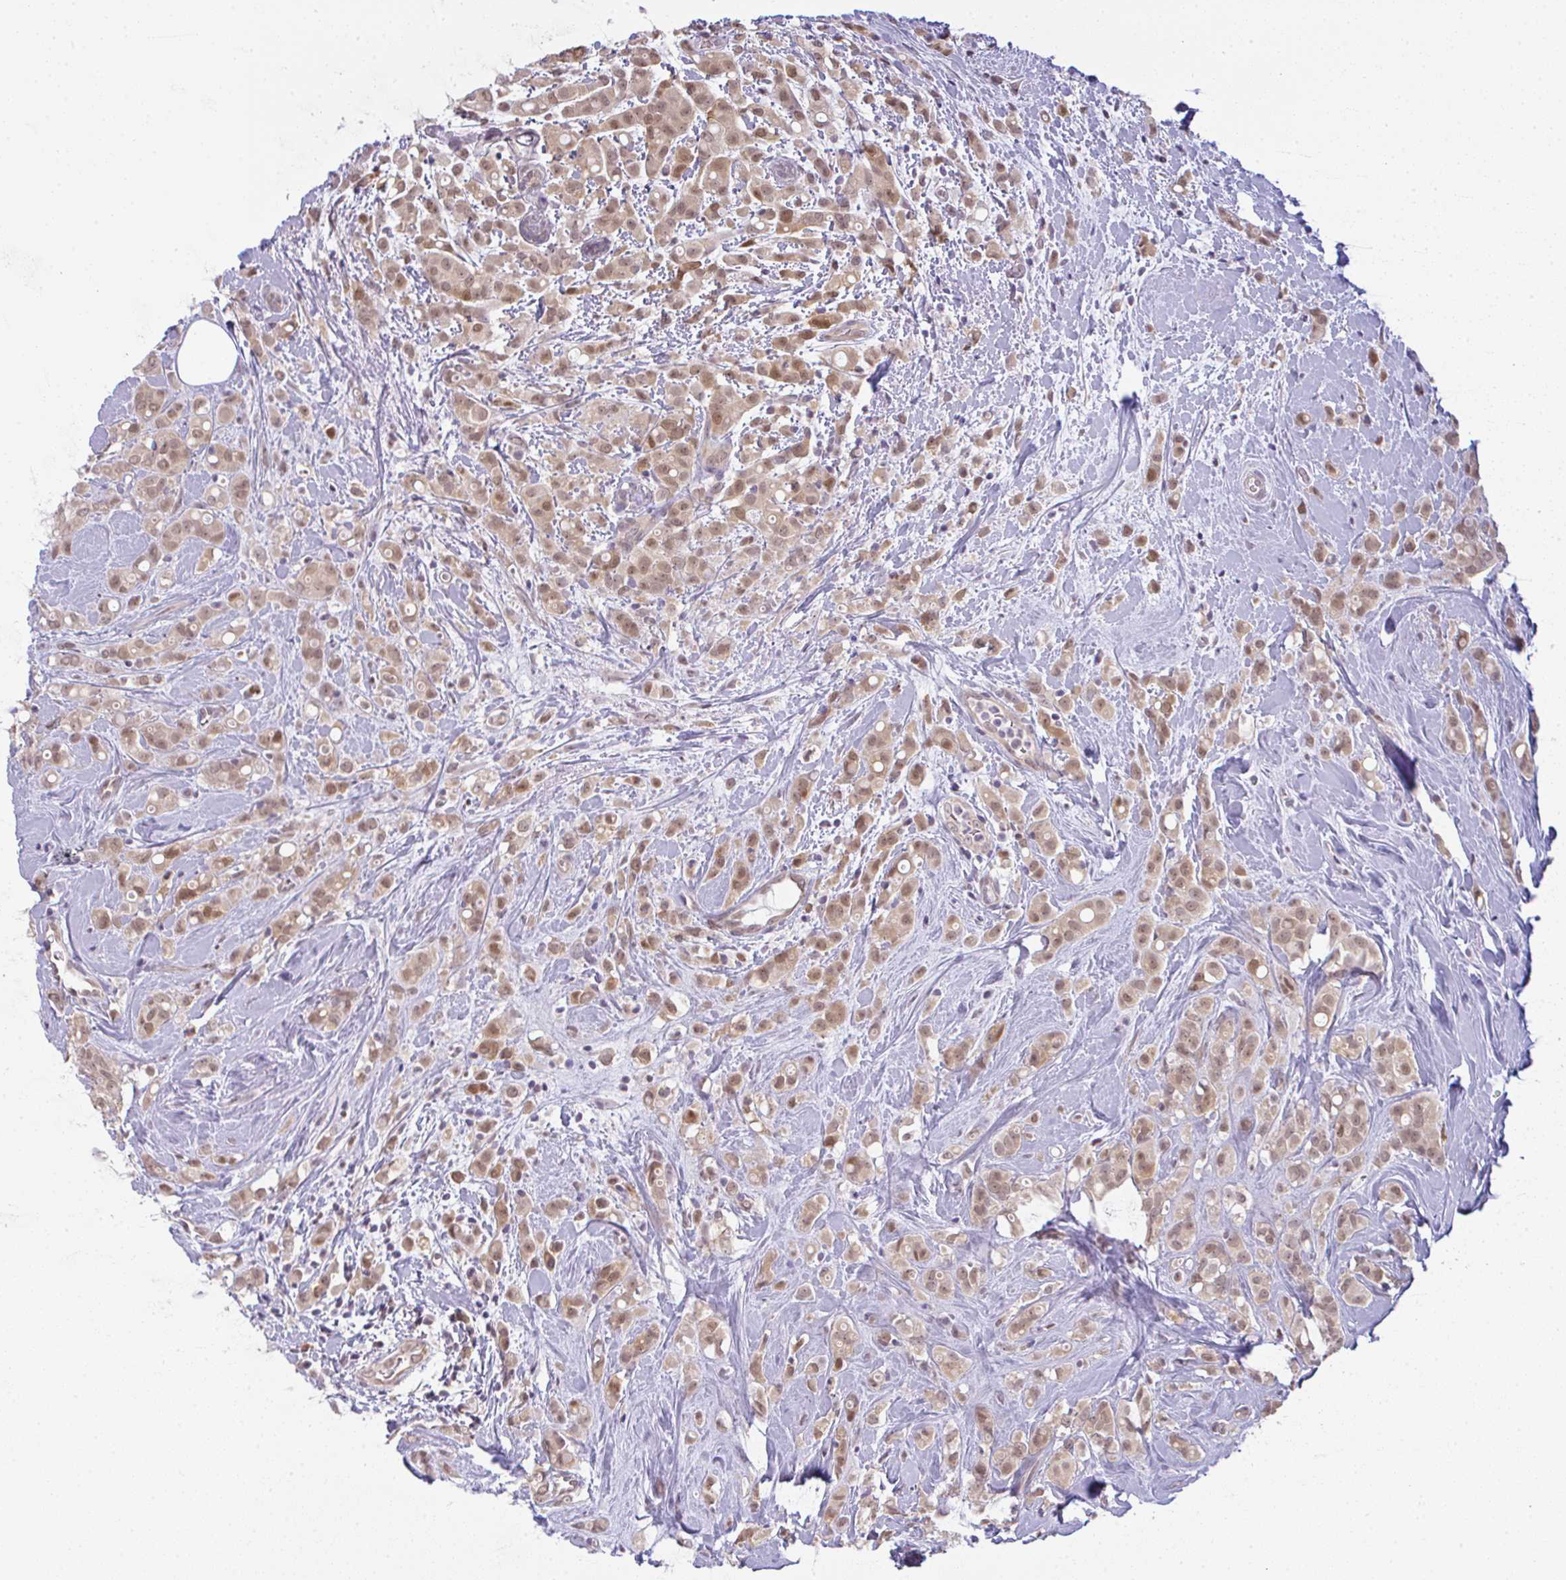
{"staining": {"intensity": "weak", "quantity": ">75%", "location": "nuclear"}, "tissue": "breast cancer", "cell_type": "Tumor cells", "image_type": "cancer", "snomed": [{"axis": "morphology", "description": "Lobular carcinoma"}, {"axis": "topography", "description": "Breast"}], "caption": "Protein staining of breast cancer (lobular carcinoma) tissue exhibits weak nuclear staining in about >75% of tumor cells.", "gene": "CSE1L", "patient": {"sex": "female", "age": 68}}